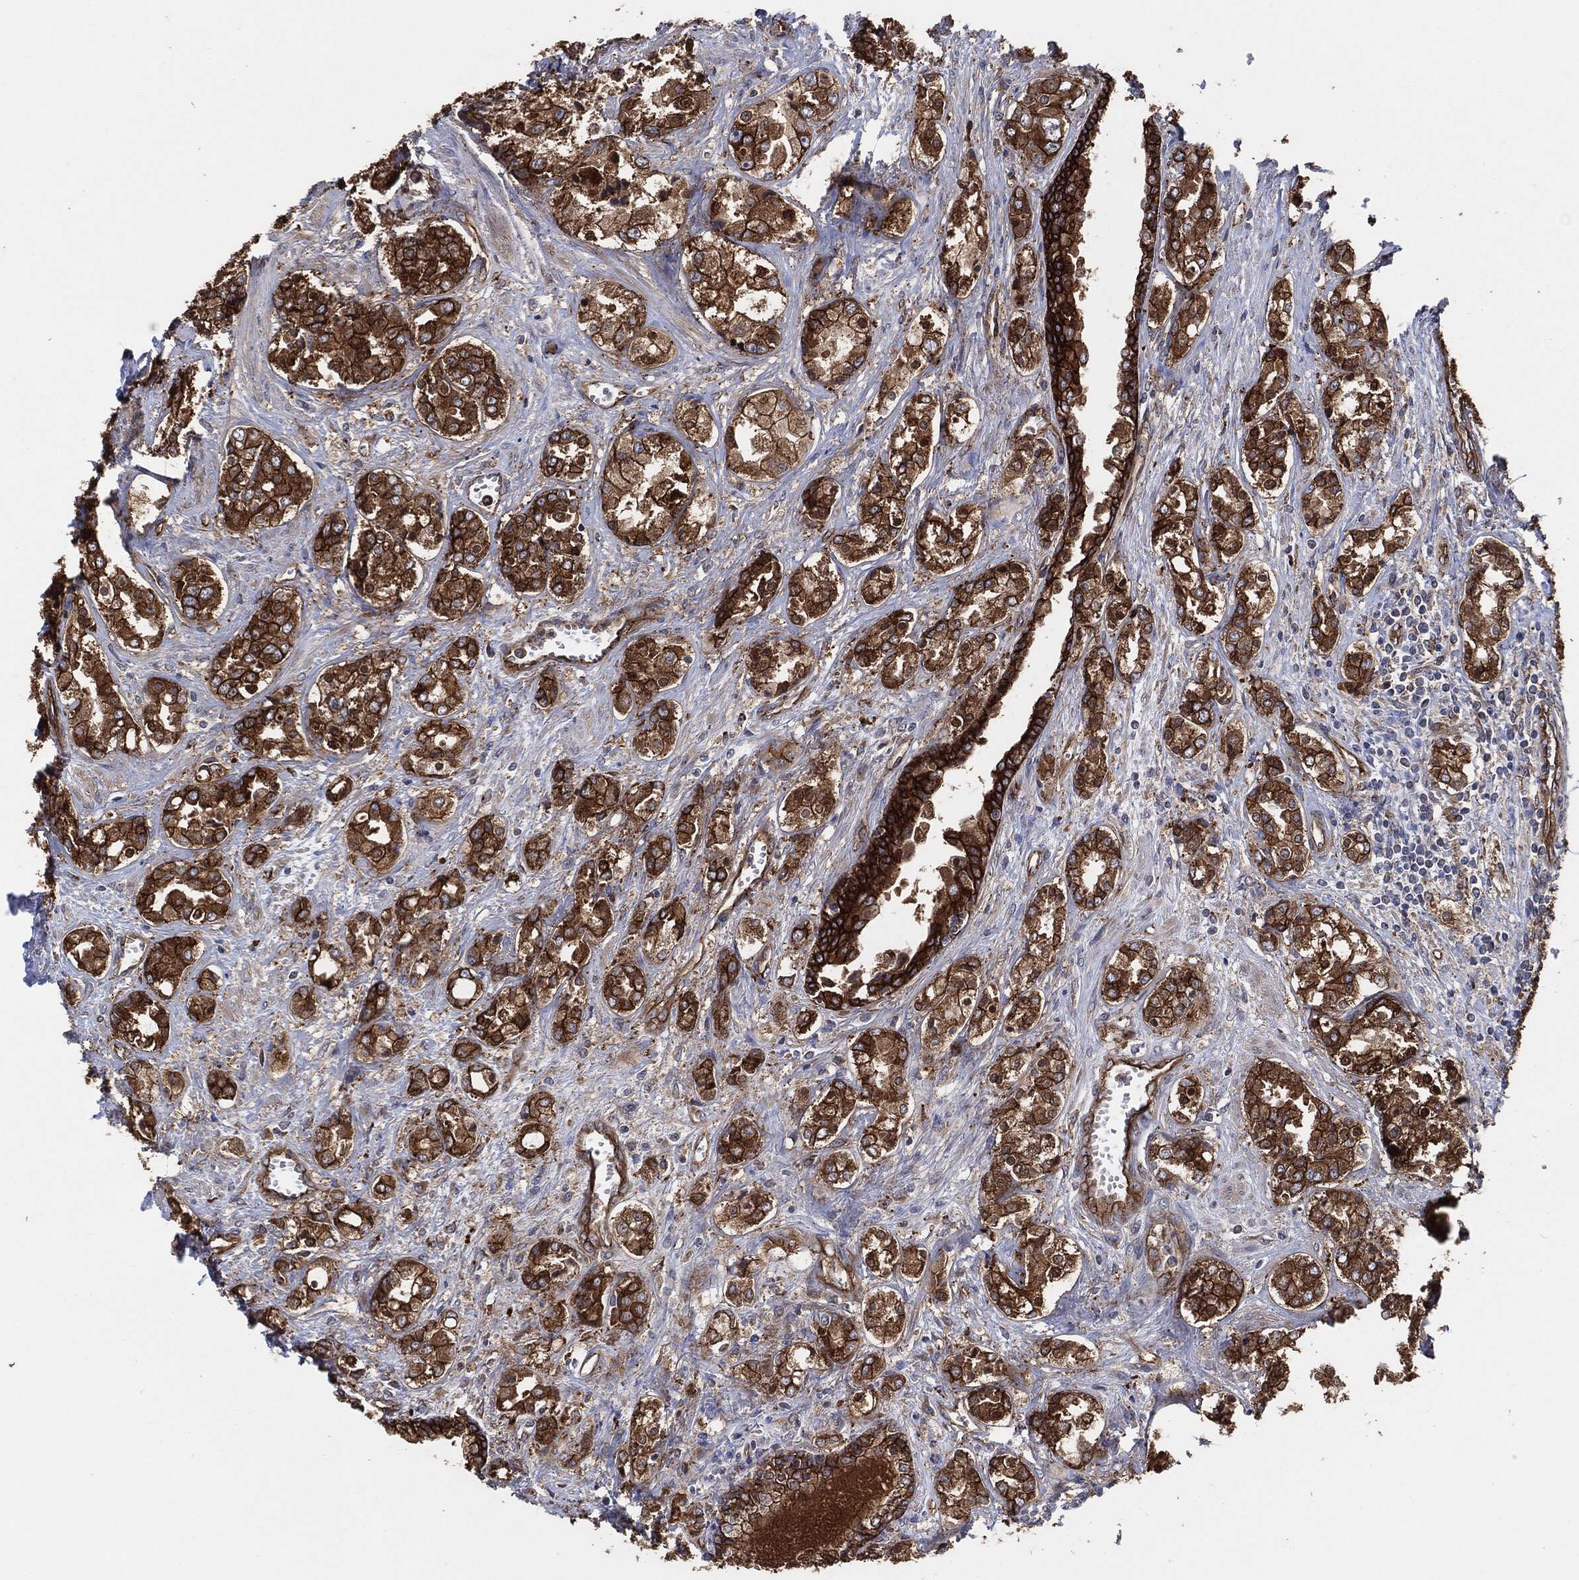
{"staining": {"intensity": "strong", "quantity": ">75%", "location": "cytoplasmic/membranous"}, "tissue": "prostate cancer", "cell_type": "Tumor cells", "image_type": "cancer", "snomed": [{"axis": "morphology", "description": "Adenocarcinoma, NOS"}, {"axis": "topography", "description": "Prostate and seminal vesicle, NOS"}, {"axis": "topography", "description": "Prostate"}], "caption": "Immunohistochemical staining of human prostate adenocarcinoma displays high levels of strong cytoplasmic/membranous staining in approximately >75% of tumor cells. (IHC, brightfield microscopy, high magnification).", "gene": "CTNNA1", "patient": {"sex": "male", "age": 62}}